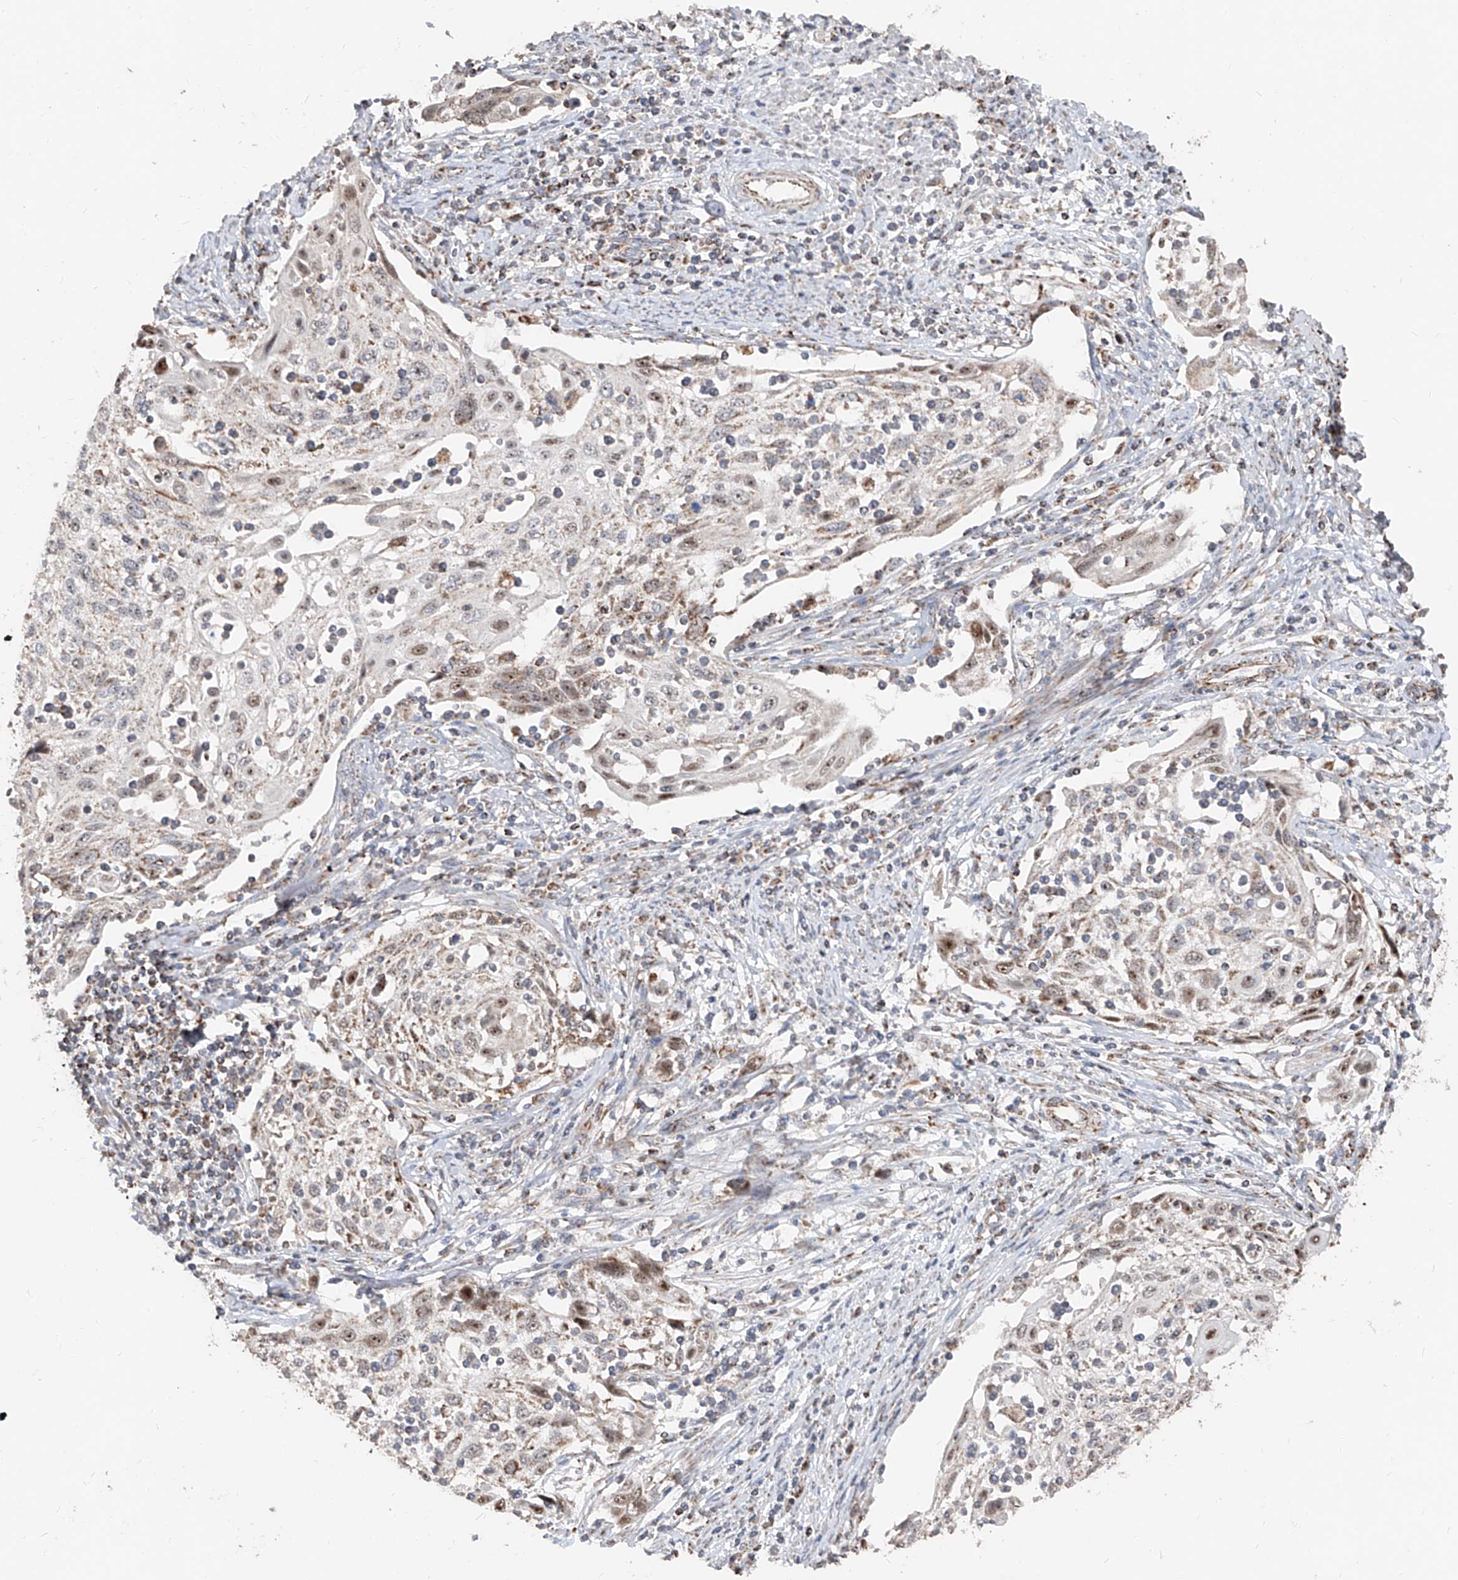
{"staining": {"intensity": "weak", "quantity": "25%-75%", "location": "cytoplasmic/membranous,nuclear"}, "tissue": "cervical cancer", "cell_type": "Tumor cells", "image_type": "cancer", "snomed": [{"axis": "morphology", "description": "Squamous cell carcinoma, NOS"}, {"axis": "topography", "description": "Cervix"}], "caption": "An IHC image of tumor tissue is shown. Protein staining in brown highlights weak cytoplasmic/membranous and nuclear positivity in cervical squamous cell carcinoma within tumor cells. The protein of interest is stained brown, and the nuclei are stained in blue (DAB (3,3'-diaminobenzidine) IHC with brightfield microscopy, high magnification).", "gene": "NDUFB3", "patient": {"sex": "female", "age": 70}}